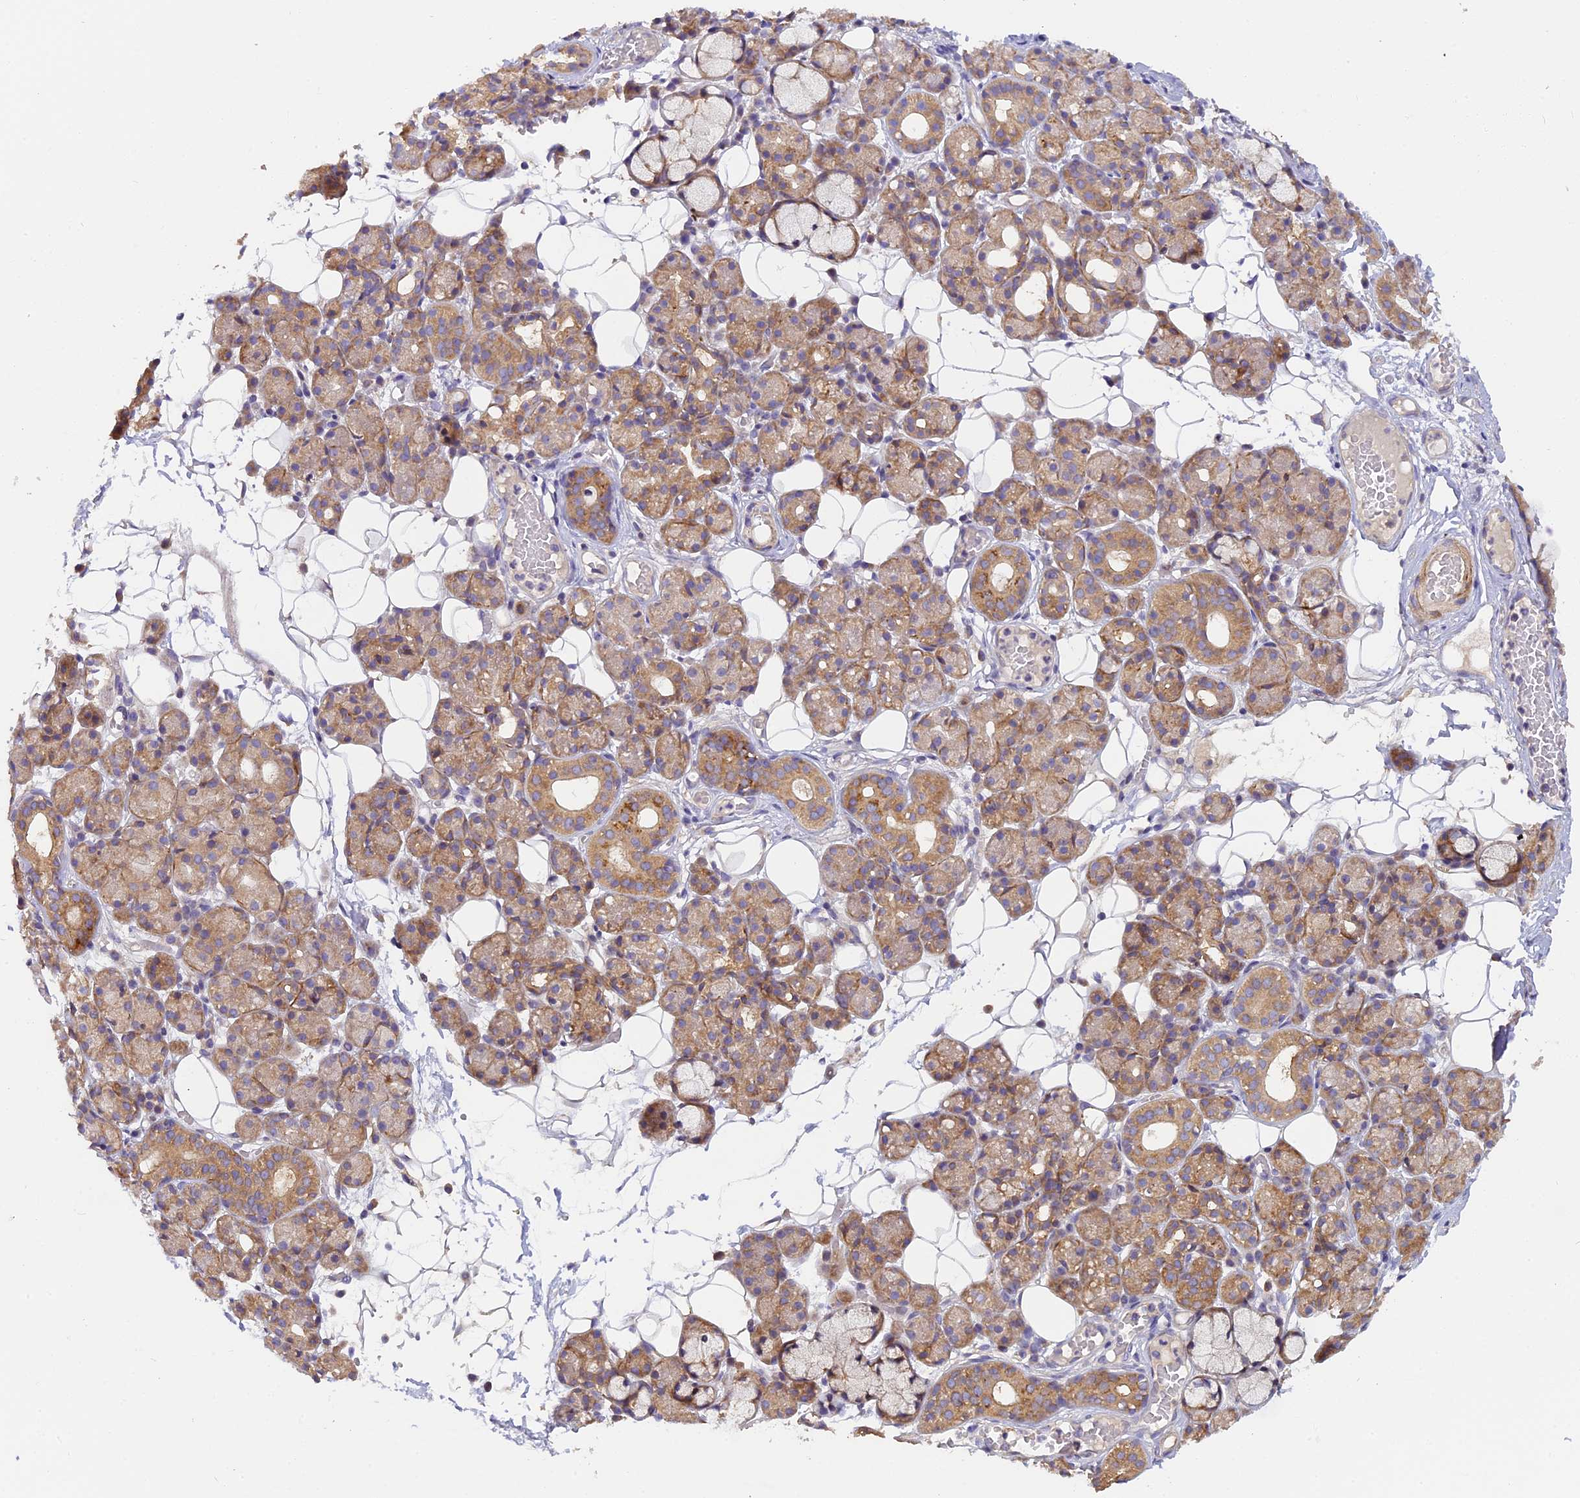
{"staining": {"intensity": "moderate", "quantity": "25%-75%", "location": "cytoplasmic/membranous"}, "tissue": "salivary gland", "cell_type": "Glandular cells", "image_type": "normal", "snomed": [{"axis": "morphology", "description": "Normal tissue, NOS"}, {"axis": "topography", "description": "Salivary gland"}], "caption": "Glandular cells reveal medium levels of moderate cytoplasmic/membranous positivity in approximately 25%-75% of cells in benign human salivary gland.", "gene": "FAM98C", "patient": {"sex": "male", "age": 63}}